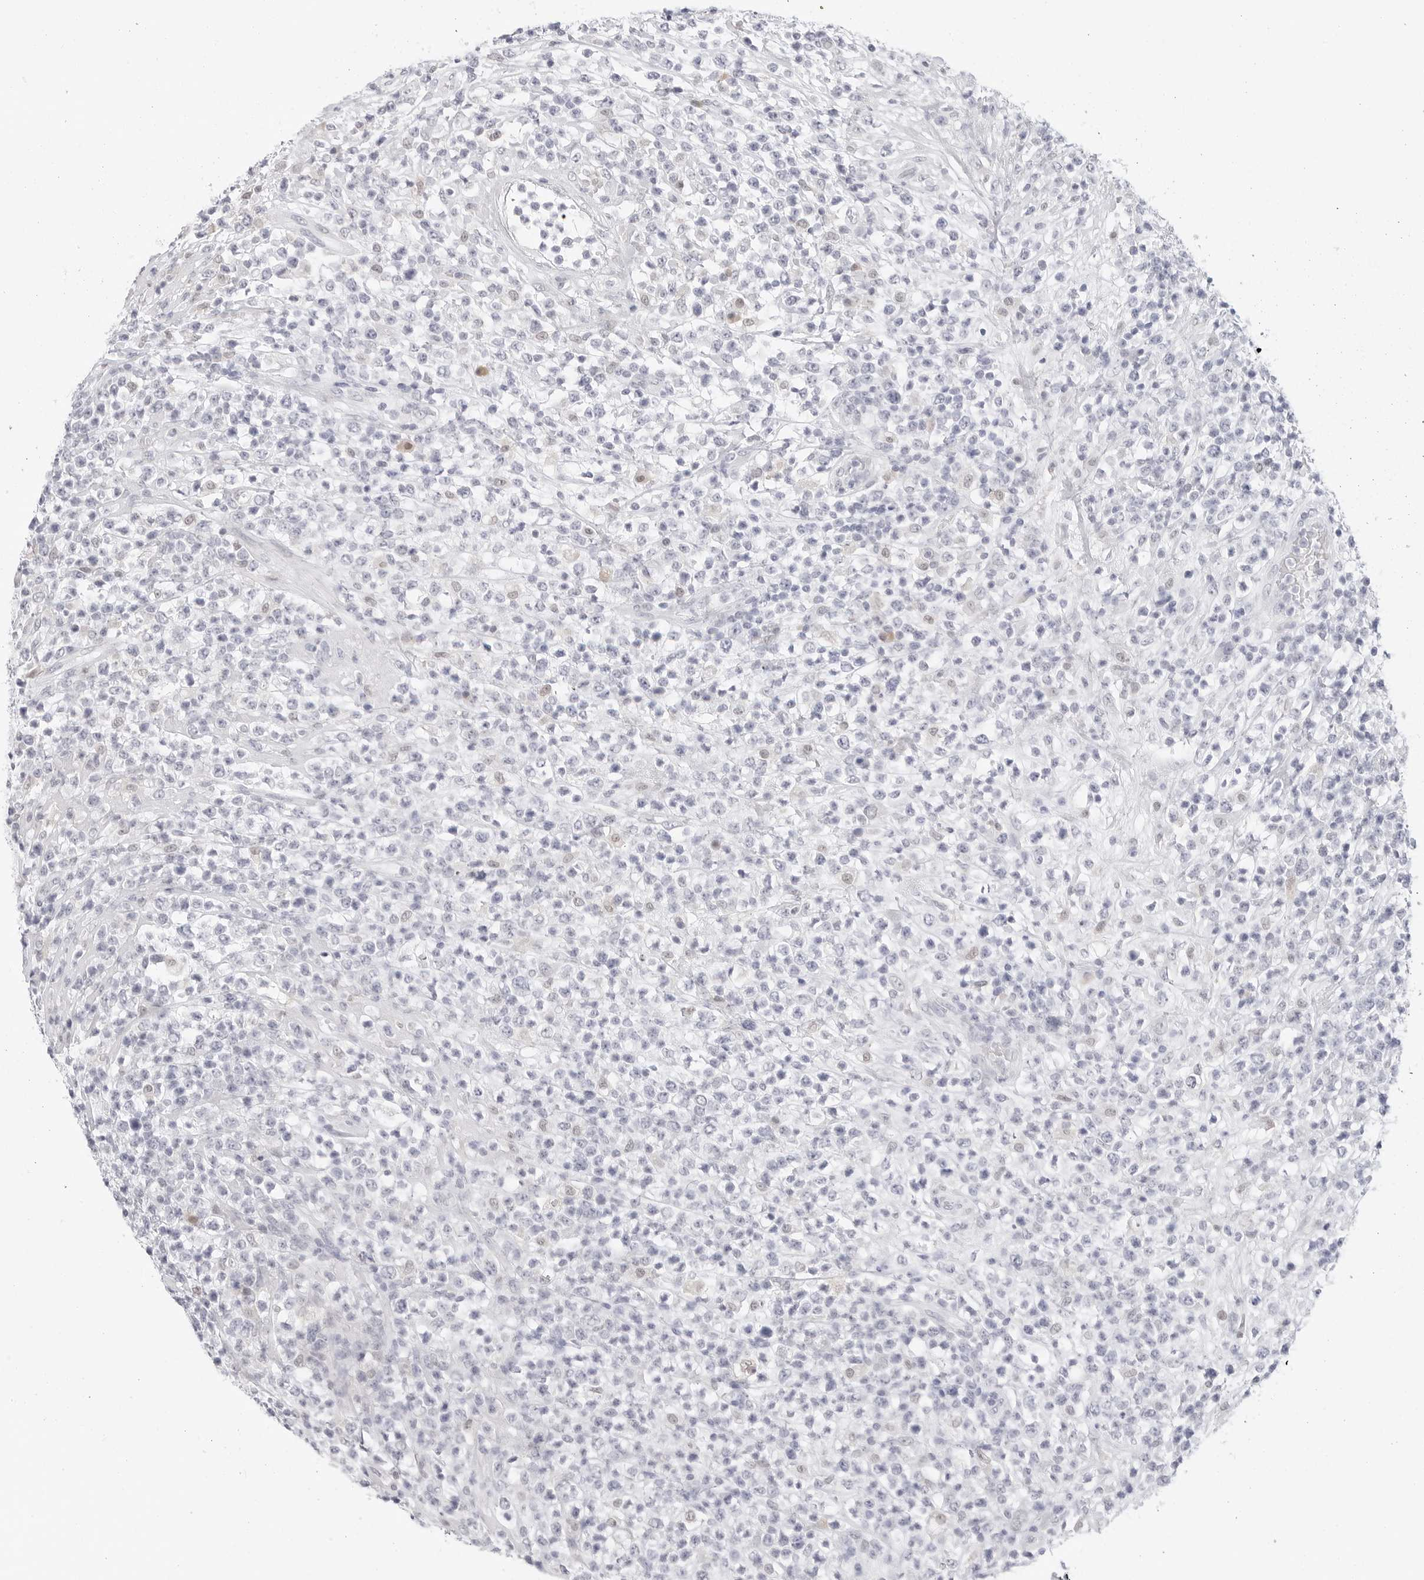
{"staining": {"intensity": "negative", "quantity": "none", "location": "none"}, "tissue": "lymphoma", "cell_type": "Tumor cells", "image_type": "cancer", "snomed": [{"axis": "morphology", "description": "Malignant lymphoma, non-Hodgkin's type, High grade"}, {"axis": "topography", "description": "Colon"}], "caption": "IHC of human high-grade malignant lymphoma, non-Hodgkin's type shows no staining in tumor cells. (DAB immunohistochemistry visualized using brightfield microscopy, high magnification).", "gene": "HMGCS2", "patient": {"sex": "female", "age": 53}}